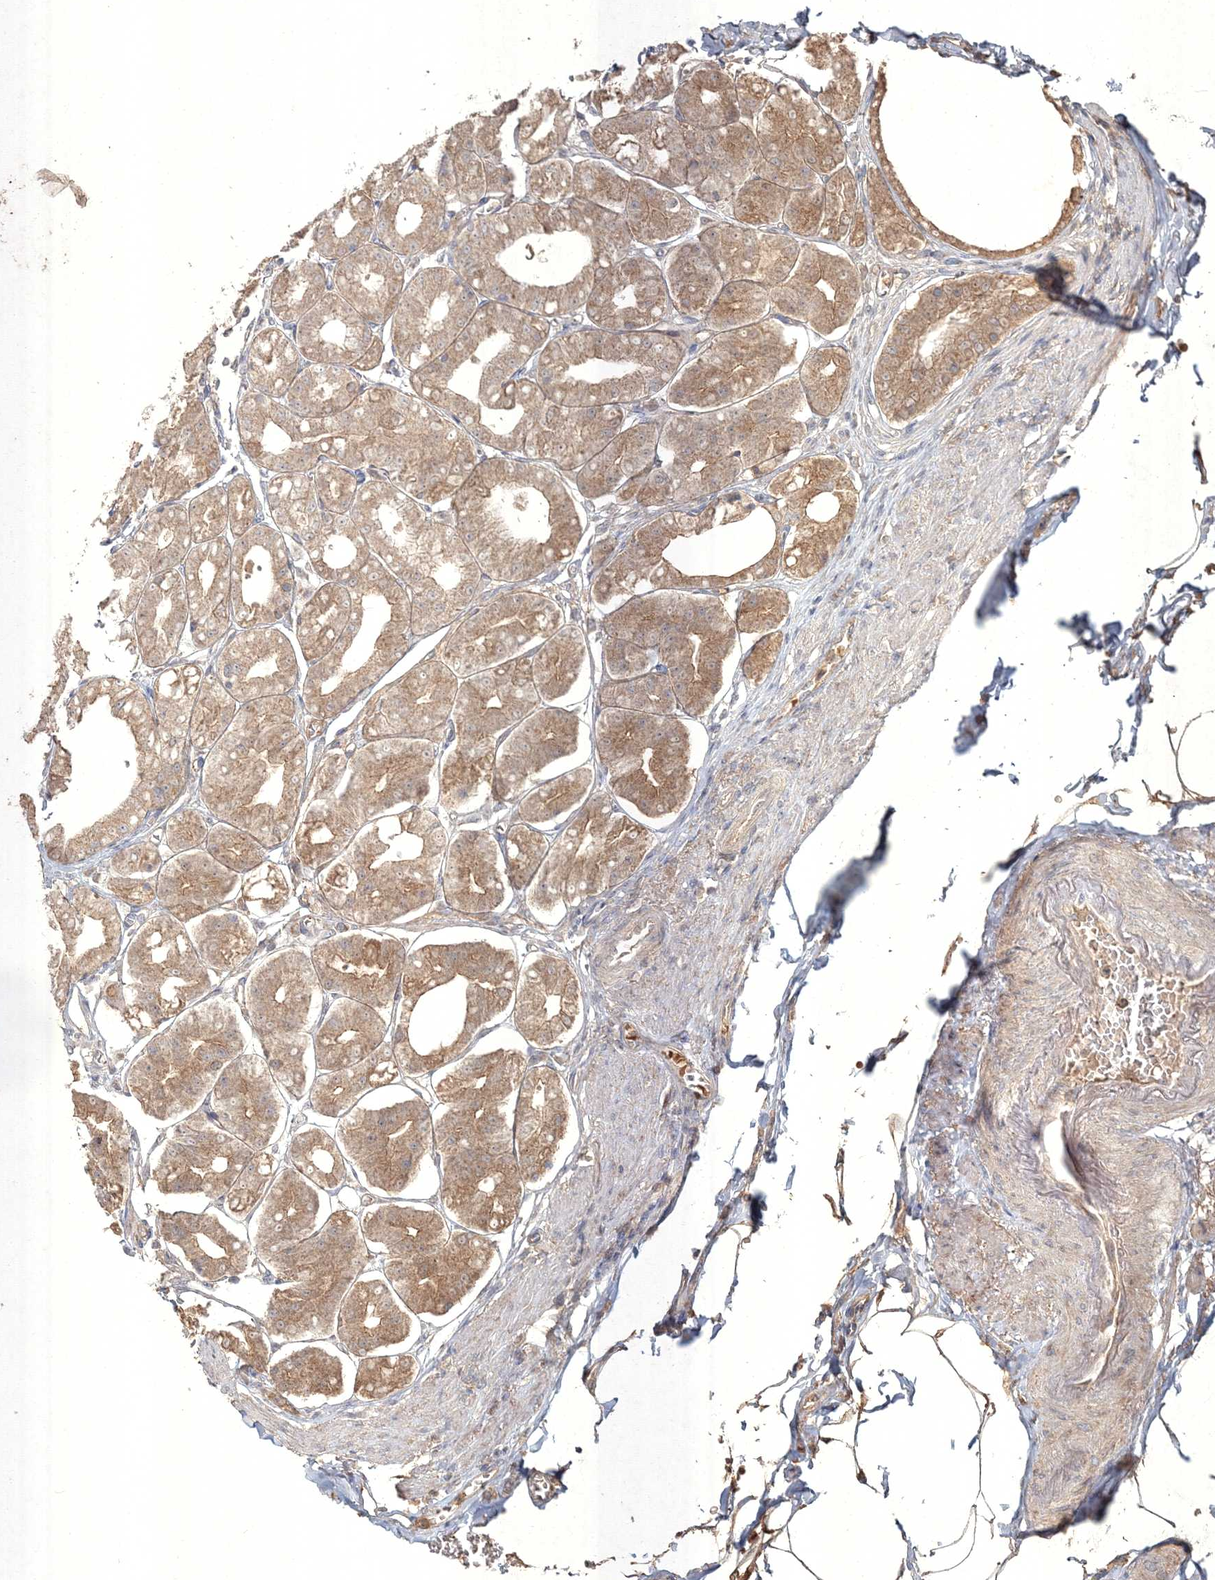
{"staining": {"intensity": "moderate", "quantity": "25%-75%", "location": "cytoplasmic/membranous"}, "tissue": "stomach", "cell_type": "Glandular cells", "image_type": "normal", "snomed": [{"axis": "morphology", "description": "Normal tissue, NOS"}, {"axis": "topography", "description": "Stomach, lower"}], "caption": "This micrograph shows unremarkable stomach stained with IHC to label a protein in brown. The cytoplasmic/membranous of glandular cells show moderate positivity for the protein. Nuclei are counter-stained blue.", "gene": "SPRY1", "patient": {"sex": "male", "age": 71}}